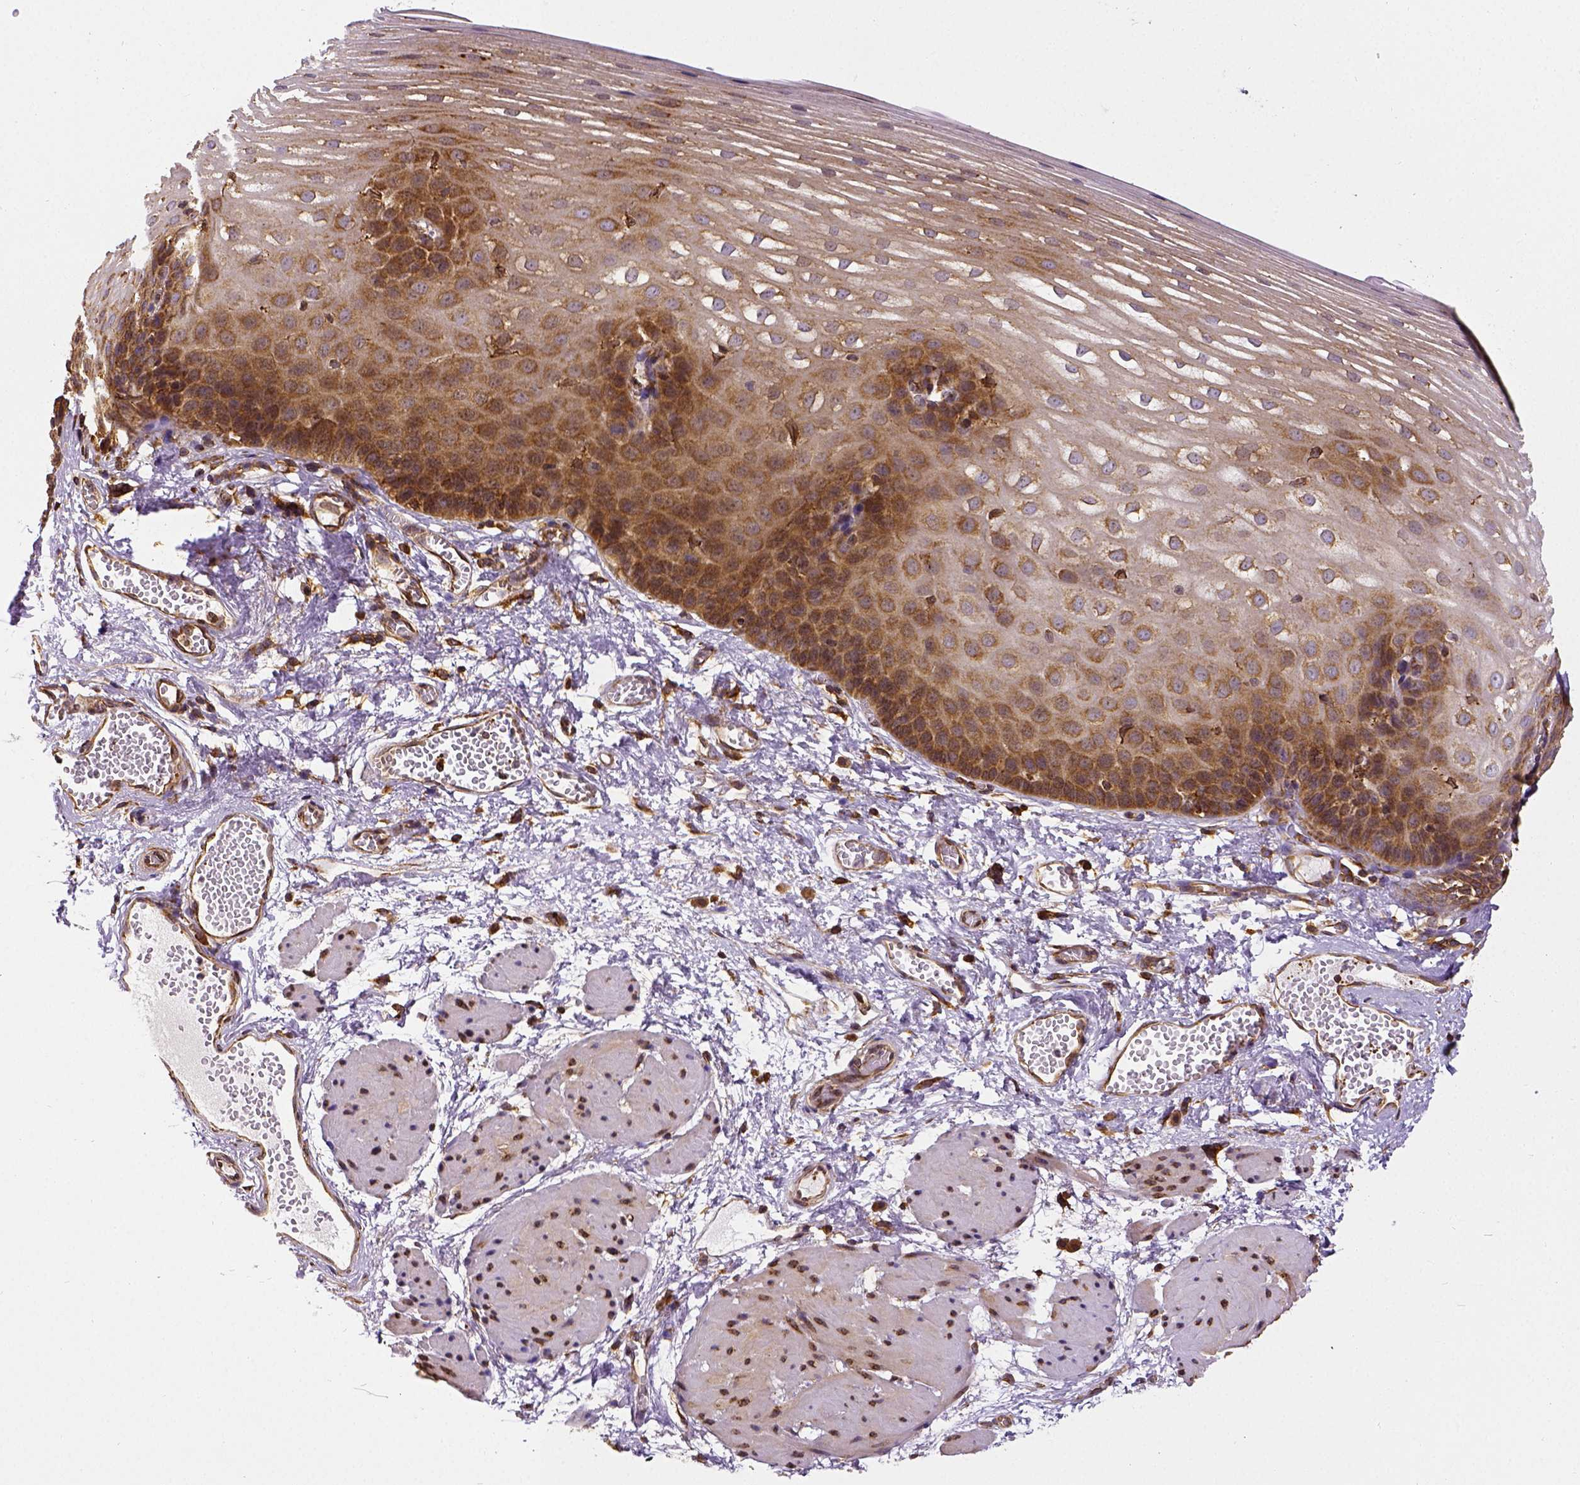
{"staining": {"intensity": "moderate", "quantity": ">75%", "location": "cytoplasmic/membranous"}, "tissue": "esophagus", "cell_type": "Squamous epithelial cells", "image_type": "normal", "snomed": [{"axis": "morphology", "description": "Normal tissue, NOS"}, {"axis": "topography", "description": "Esophagus"}], "caption": "IHC of unremarkable human esophagus reveals medium levels of moderate cytoplasmic/membranous positivity in about >75% of squamous epithelial cells.", "gene": "MTDH", "patient": {"sex": "male", "age": 62}}